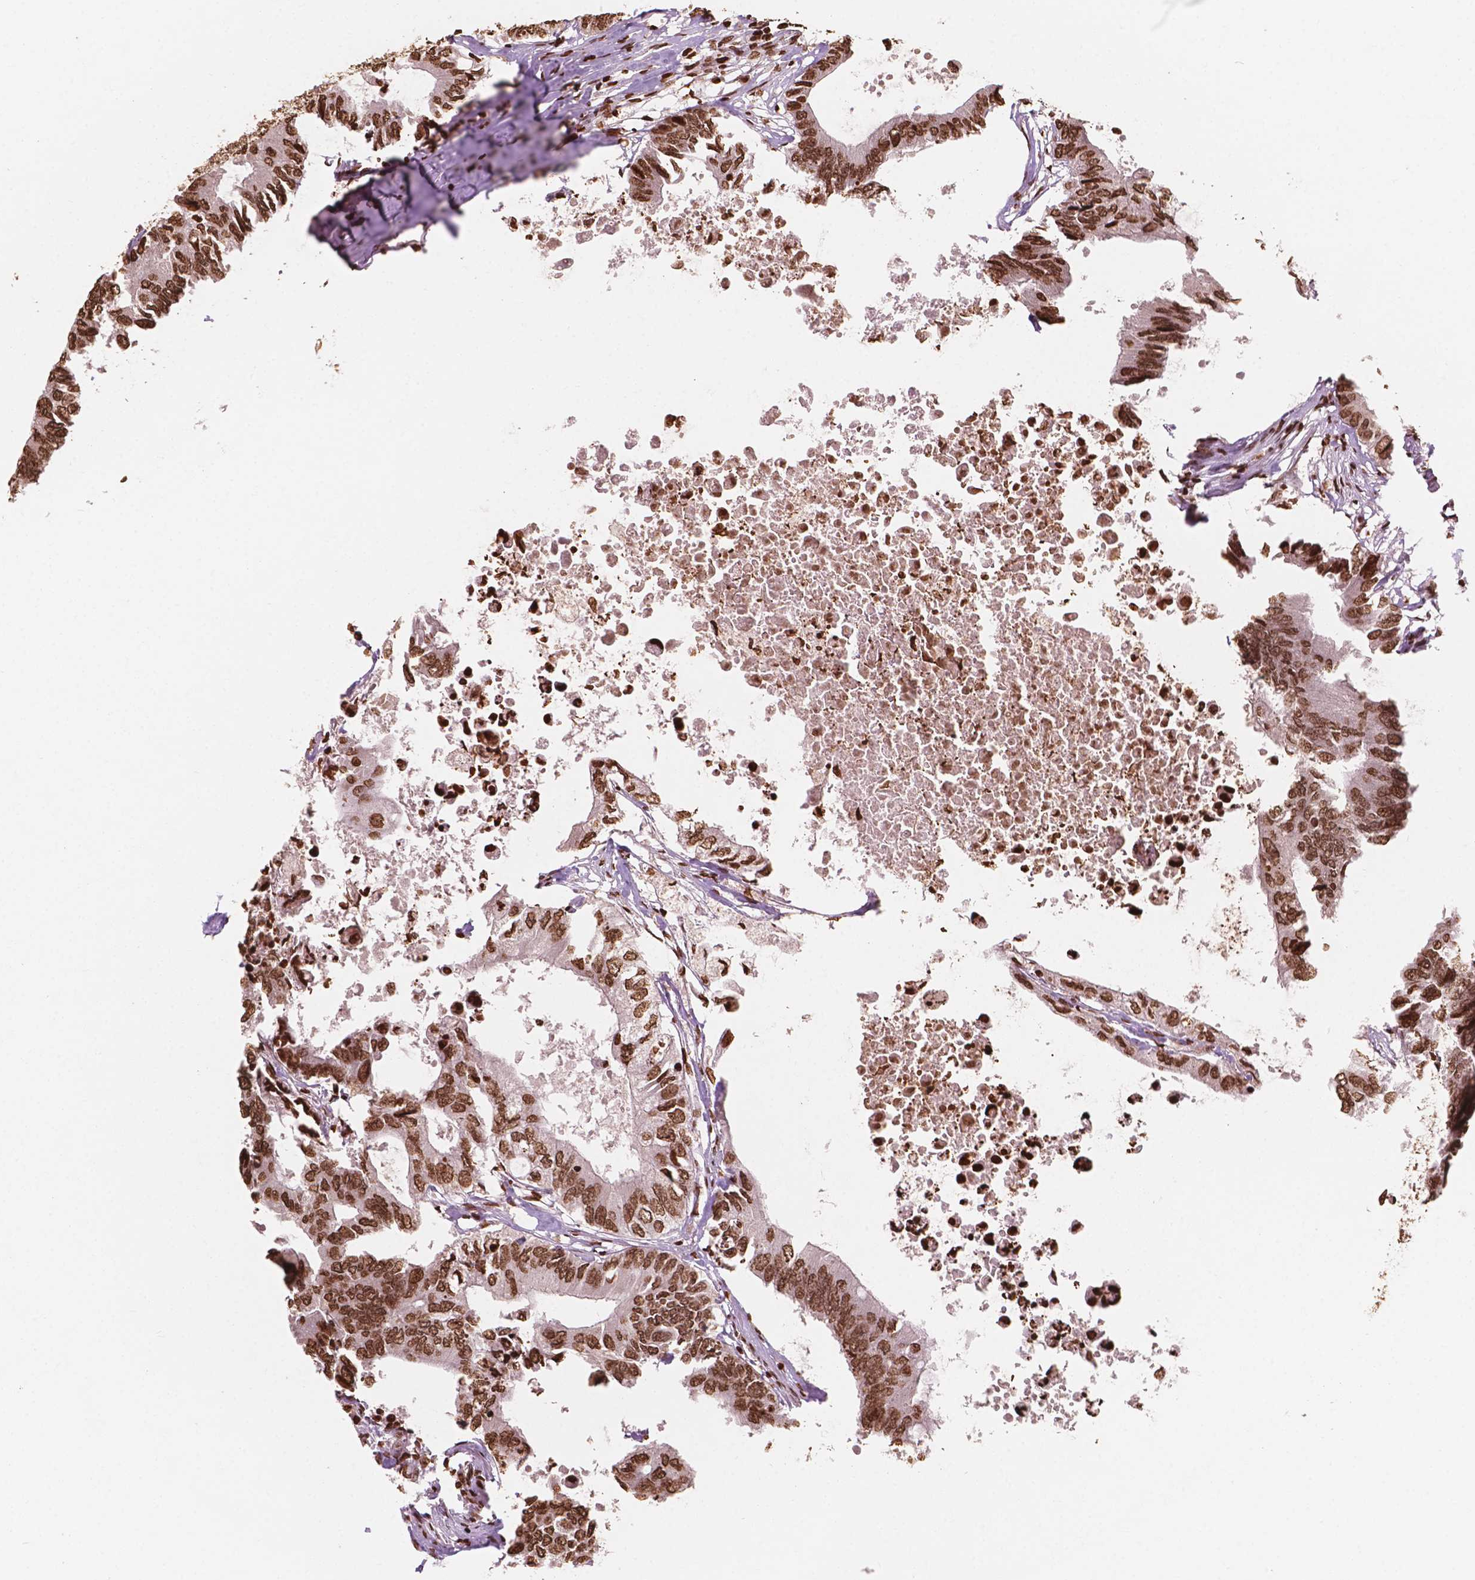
{"staining": {"intensity": "moderate", "quantity": ">75%", "location": "nuclear"}, "tissue": "colorectal cancer", "cell_type": "Tumor cells", "image_type": "cancer", "snomed": [{"axis": "morphology", "description": "Adenocarcinoma, NOS"}, {"axis": "topography", "description": "Colon"}], "caption": "Colorectal adenocarcinoma stained for a protein (brown) shows moderate nuclear positive positivity in about >75% of tumor cells.", "gene": "H3C7", "patient": {"sex": "male", "age": 71}}